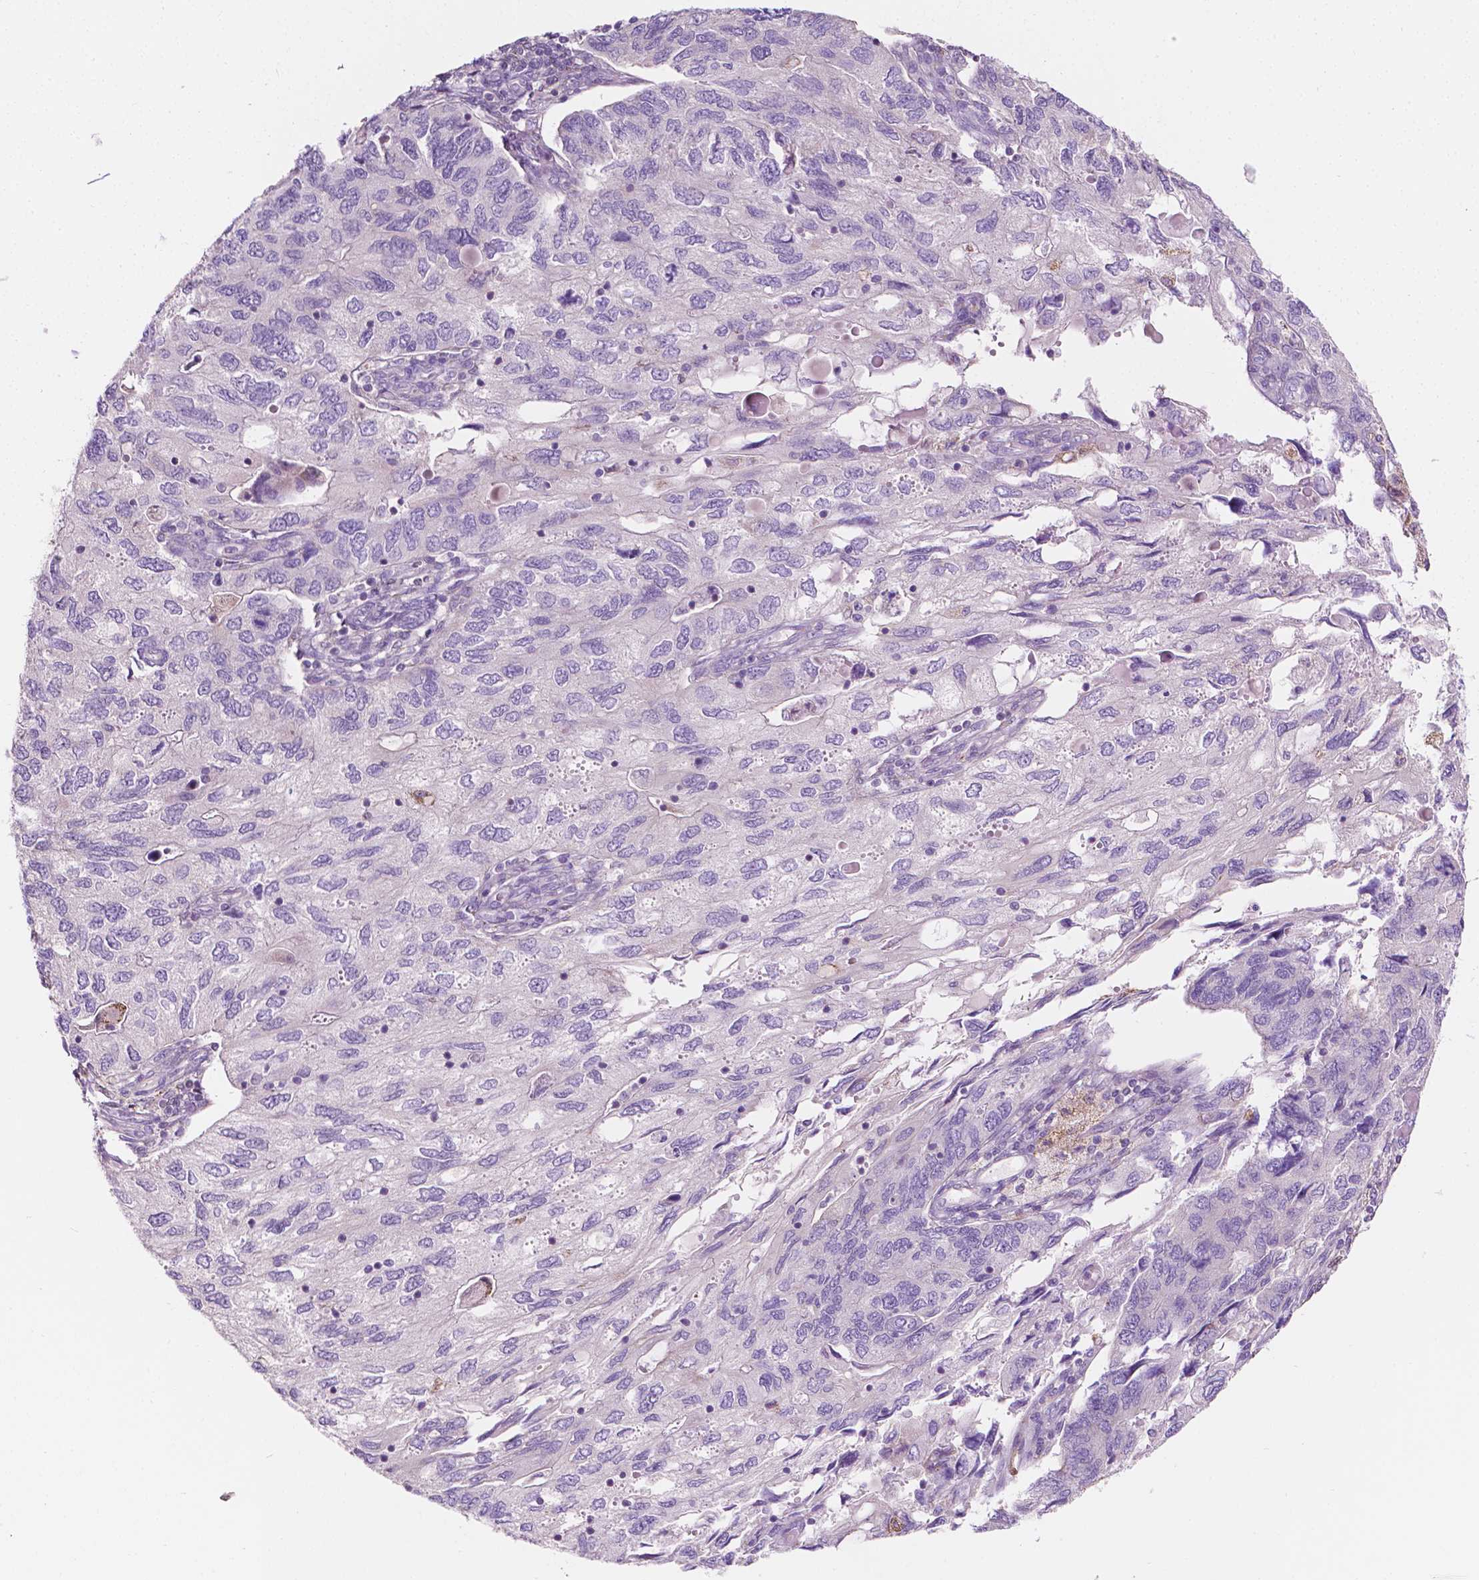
{"staining": {"intensity": "negative", "quantity": "none", "location": "none"}, "tissue": "endometrial cancer", "cell_type": "Tumor cells", "image_type": "cancer", "snomed": [{"axis": "morphology", "description": "Carcinoma, NOS"}, {"axis": "topography", "description": "Uterus"}], "caption": "Endometrial cancer (carcinoma) was stained to show a protein in brown. There is no significant positivity in tumor cells. (DAB (3,3'-diaminobenzidine) immunohistochemistry (IHC) visualized using brightfield microscopy, high magnification).", "gene": "NOS1AP", "patient": {"sex": "female", "age": 76}}